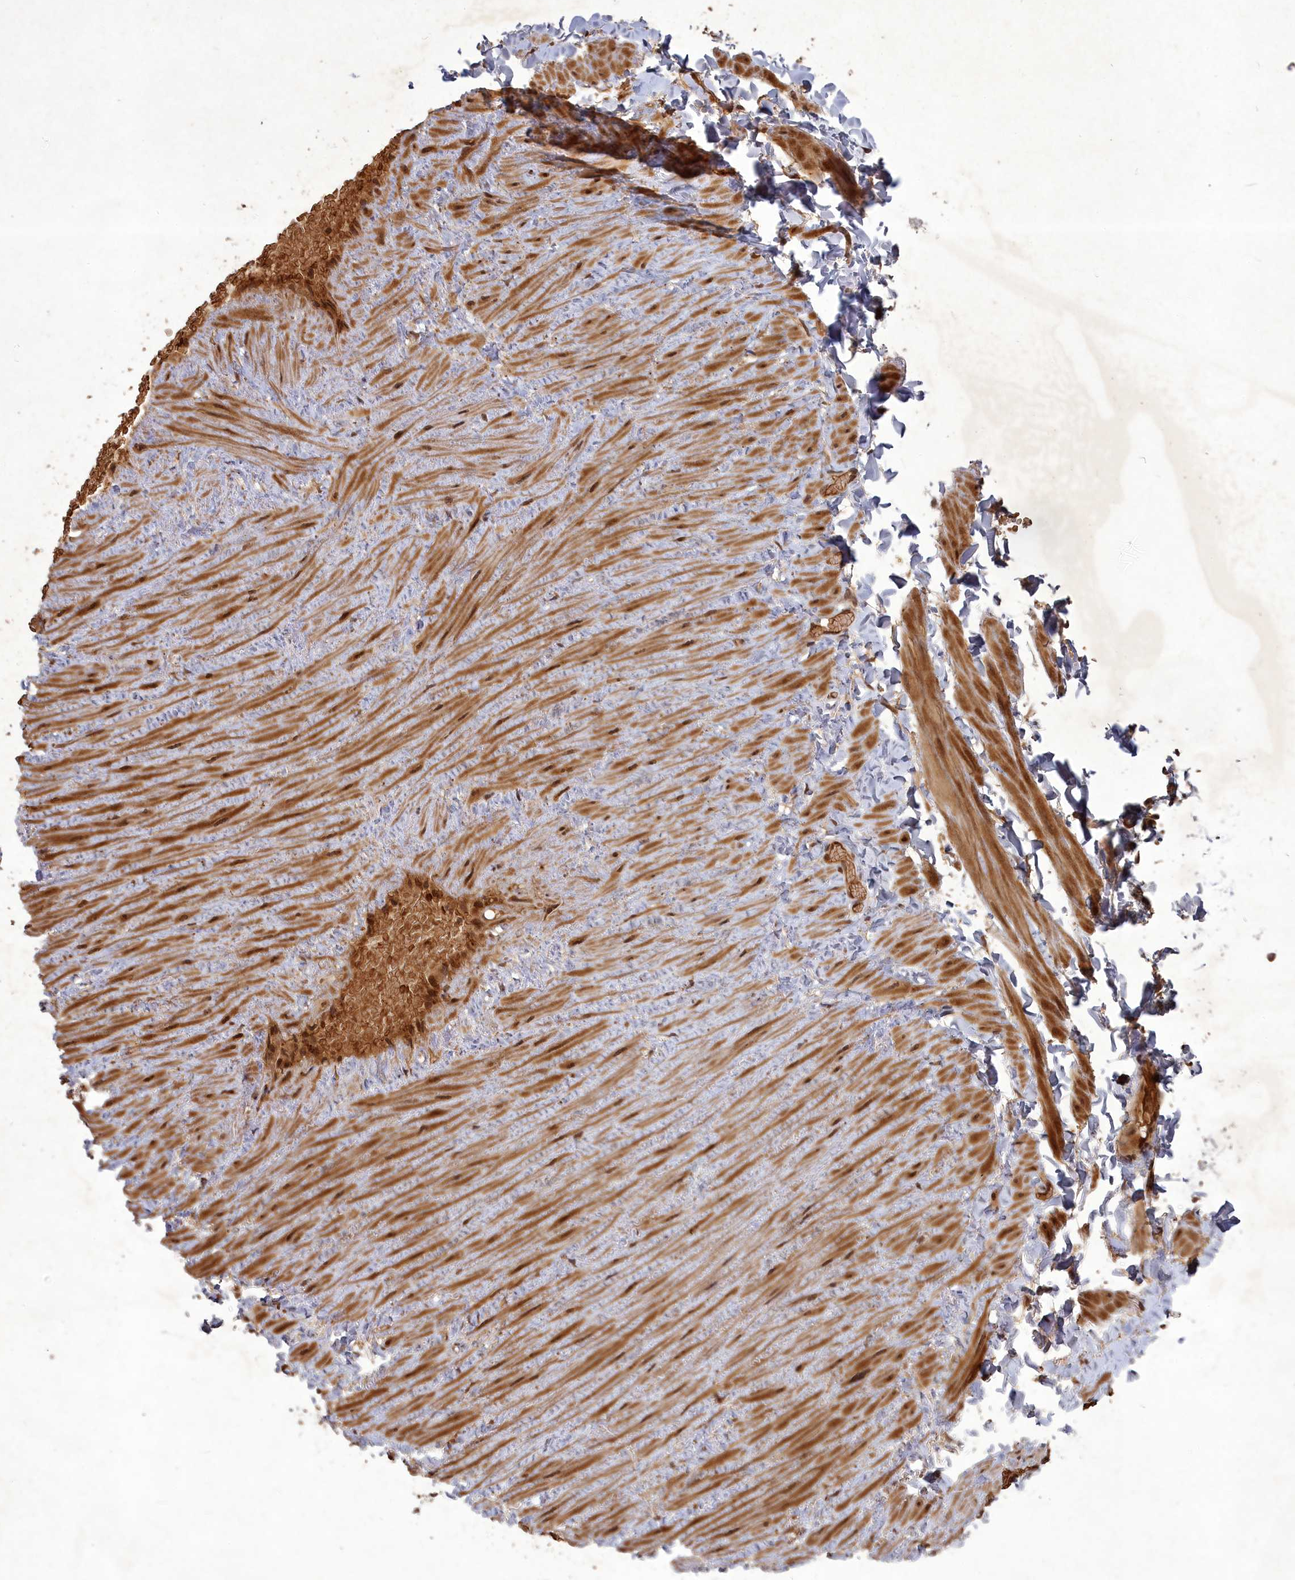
{"staining": {"intensity": "strong", "quantity": ">75%", "location": "nuclear"}, "tissue": "adipose tissue", "cell_type": "Adipocytes", "image_type": "normal", "snomed": [{"axis": "morphology", "description": "Normal tissue, NOS"}, {"axis": "topography", "description": "Adipose tissue"}, {"axis": "topography", "description": "Vascular tissue"}, {"axis": "topography", "description": "Peripheral nerve tissue"}], "caption": "Unremarkable adipose tissue shows strong nuclear staining in approximately >75% of adipocytes.", "gene": "SRMS", "patient": {"sex": "male", "age": 25}}